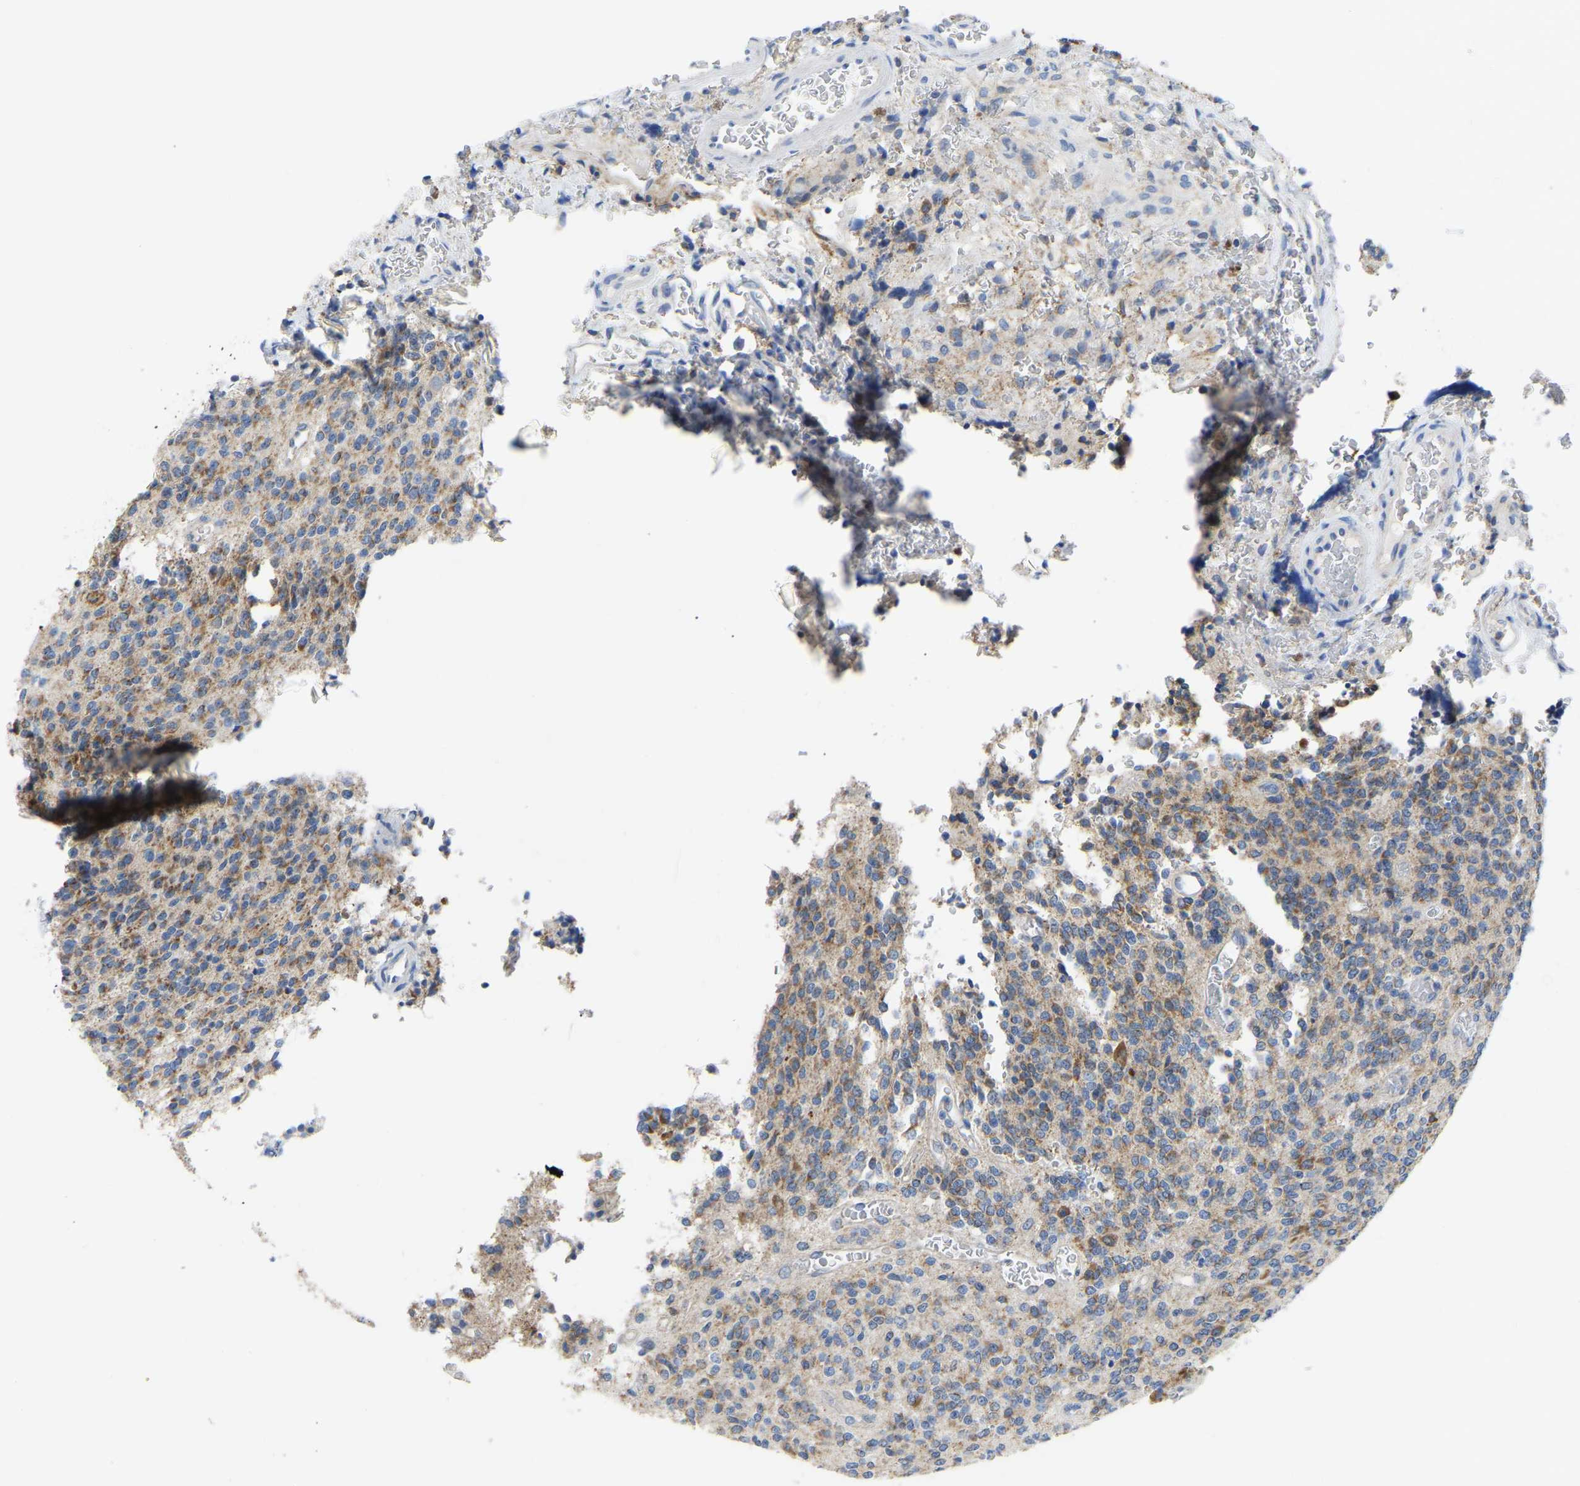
{"staining": {"intensity": "weak", "quantity": ">75%", "location": "cytoplasmic/membranous"}, "tissue": "glioma", "cell_type": "Tumor cells", "image_type": "cancer", "snomed": [{"axis": "morphology", "description": "Glioma, malignant, High grade"}, {"axis": "topography", "description": "Brain"}], "caption": "IHC (DAB (3,3'-diaminobenzidine)) staining of human malignant glioma (high-grade) shows weak cytoplasmic/membranous protein staining in about >75% of tumor cells.", "gene": "ETFA", "patient": {"sex": "male", "age": 34}}